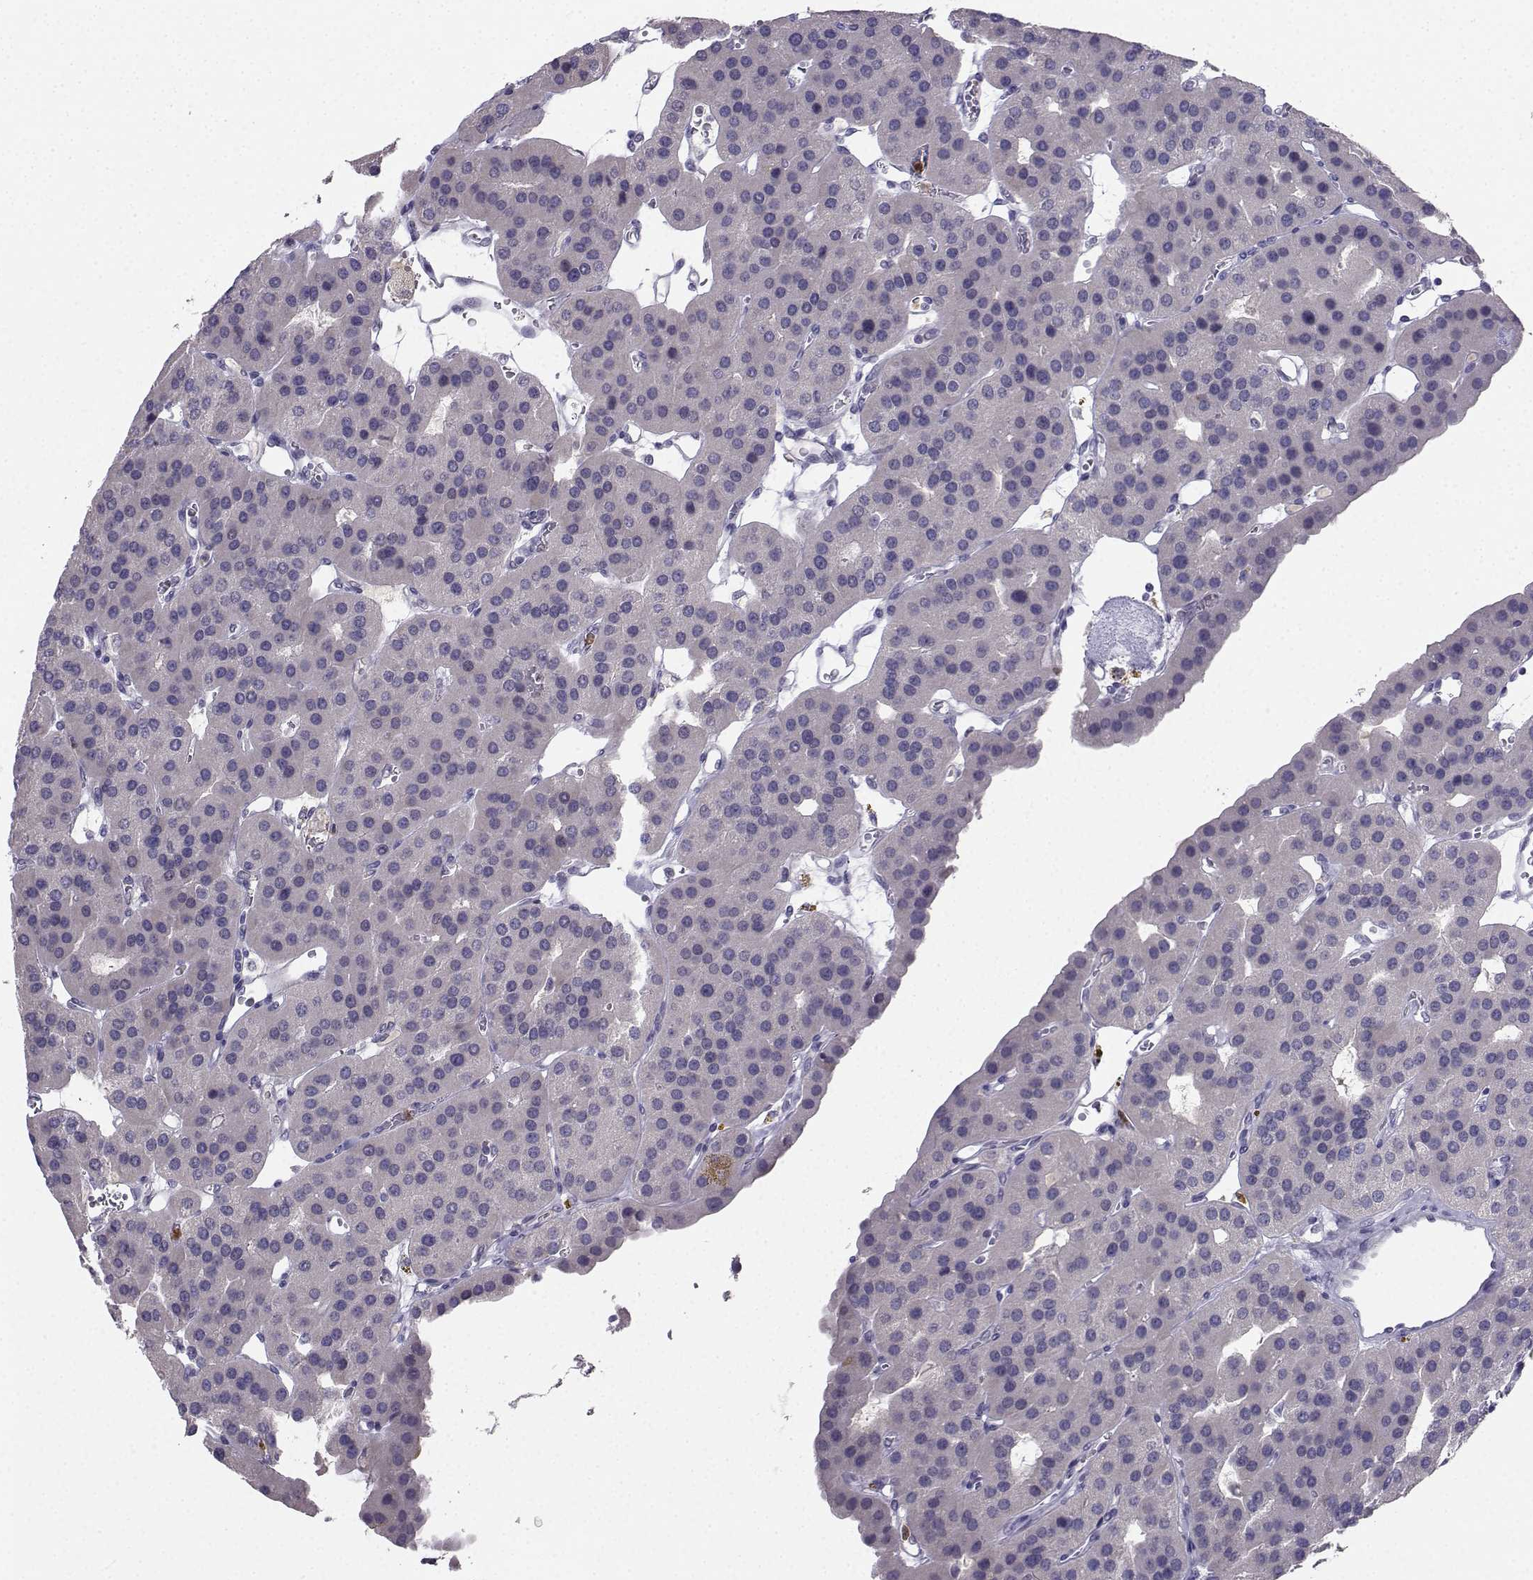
{"staining": {"intensity": "negative", "quantity": "none", "location": "none"}, "tissue": "parathyroid gland", "cell_type": "Glandular cells", "image_type": "normal", "snomed": [{"axis": "morphology", "description": "Normal tissue, NOS"}, {"axis": "morphology", "description": "Adenoma, NOS"}, {"axis": "topography", "description": "Parathyroid gland"}], "caption": "The IHC photomicrograph has no significant staining in glandular cells of parathyroid gland.", "gene": "CALY", "patient": {"sex": "female", "age": 86}}